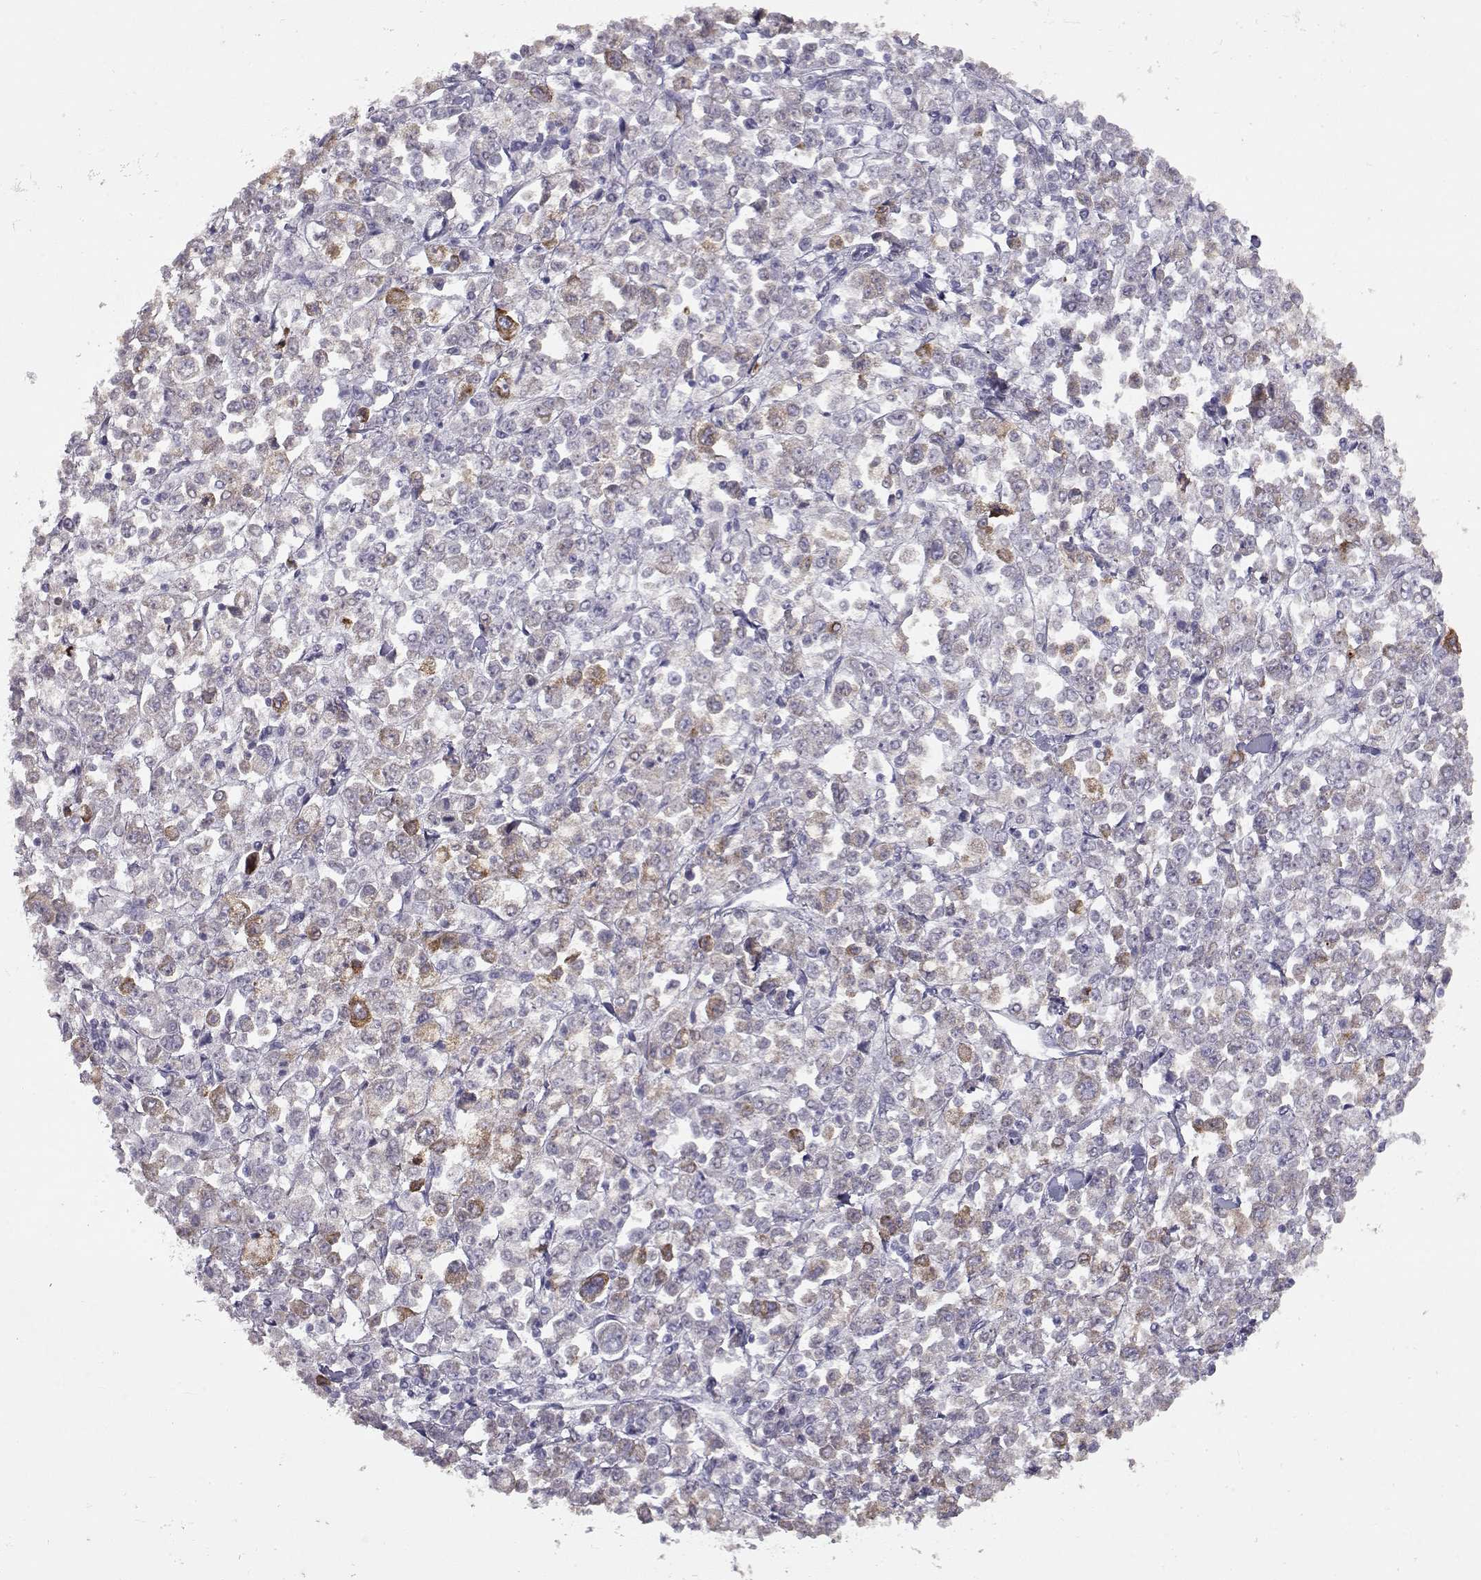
{"staining": {"intensity": "strong", "quantity": "25%-75%", "location": "cytoplasmic/membranous"}, "tissue": "stomach cancer", "cell_type": "Tumor cells", "image_type": "cancer", "snomed": [{"axis": "morphology", "description": "Adenocarcinoma, NOS"}, {"axis": "topography", "description": "Stomach, upper"}], "caption": "Adenocarcinoma (stomach) stained with immunohistochemistry shows strong cytoplasmic/membranous expression in about 25%-75% of tumor cells.", "gene": "LAMB3", "patient": {"sex": "male", "age": 70}}